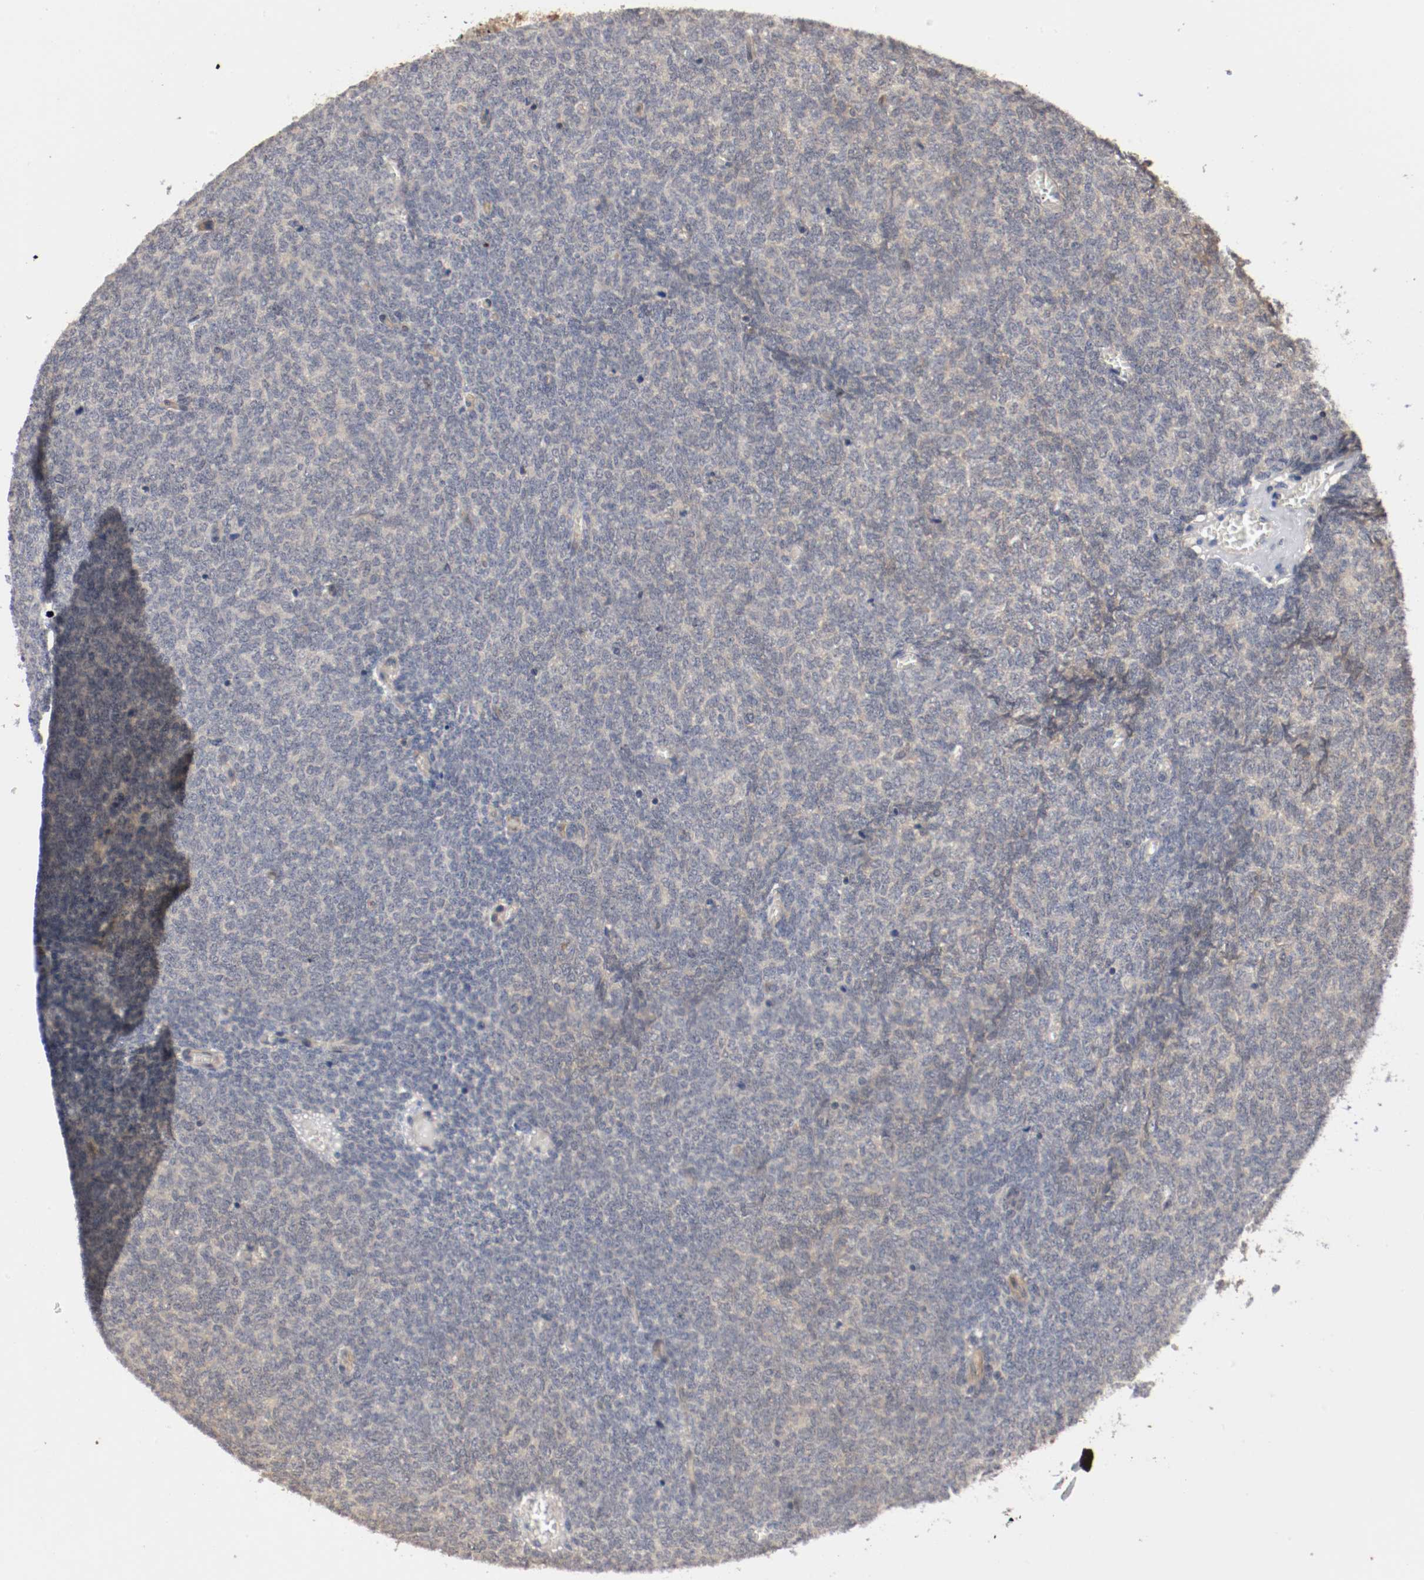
{"staining": {"intensity": "weak", "quantity": "<25%", "location": "cytoplasmic/membranous"}, "tissue": "renal cancer", "cell_type": "Tumor cells", "image_type": "cancer", "snomed": [{"axis": "morphology", "description": "Neoplasm, malignant, NOS"}, {"axis": "topography", "description": "Kidney"}], "caption": "The immunohistochemistry (IHC) image has no significant positivity in tumor cells of renal neoplasm (malignant) tissue.", "gene": "RBM23", "patient": {"sex": "male", "age": 28}}